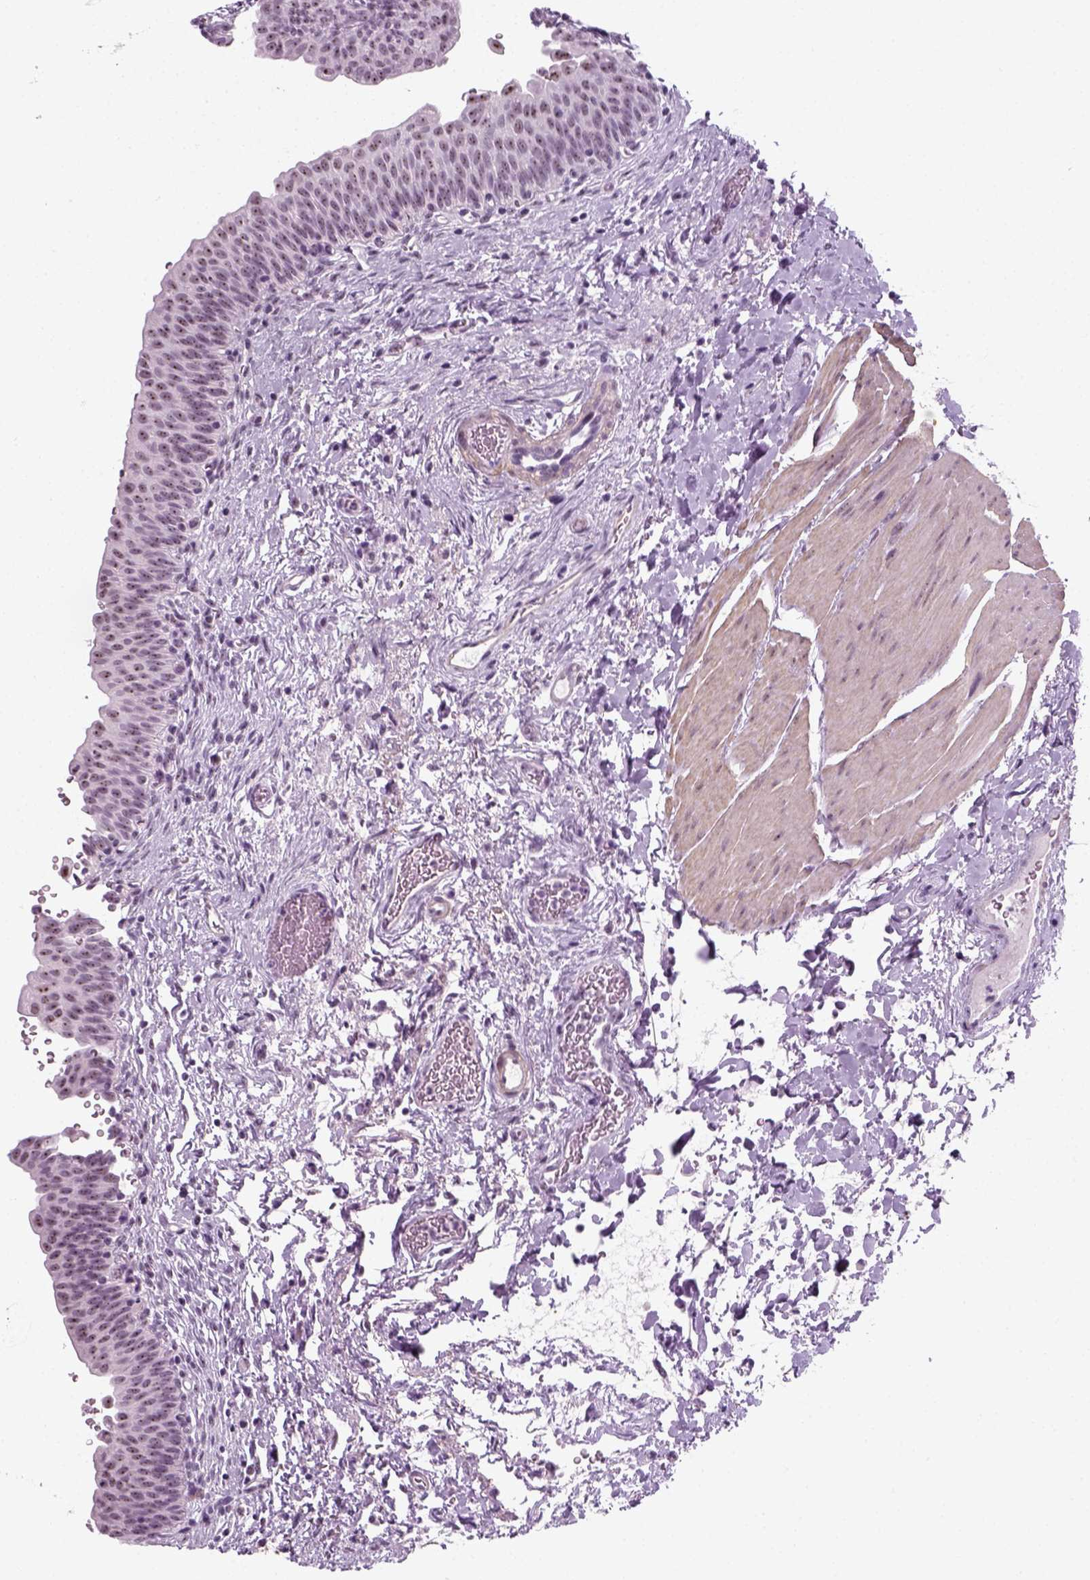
{"staining": {"intensity": "moderate", "quantity": ">75%", "location": "nuclear"}, "tissue": "urinary bladder", "cell_type": "Urothelial cells", "image_type": "normal", "snomed": [{"axis": "morphology", "description": "Normal tissue, NOS"}, {"axis": "topography", "description": "Urinary bladder"}], "caption": "Urothelial cells demonstrate medium levels of moderate nuclear staining in about >75% of cells in benign human urinary bladder.", "gene": "ZNF865", "patient": {"sex": "male", "age": 56}}